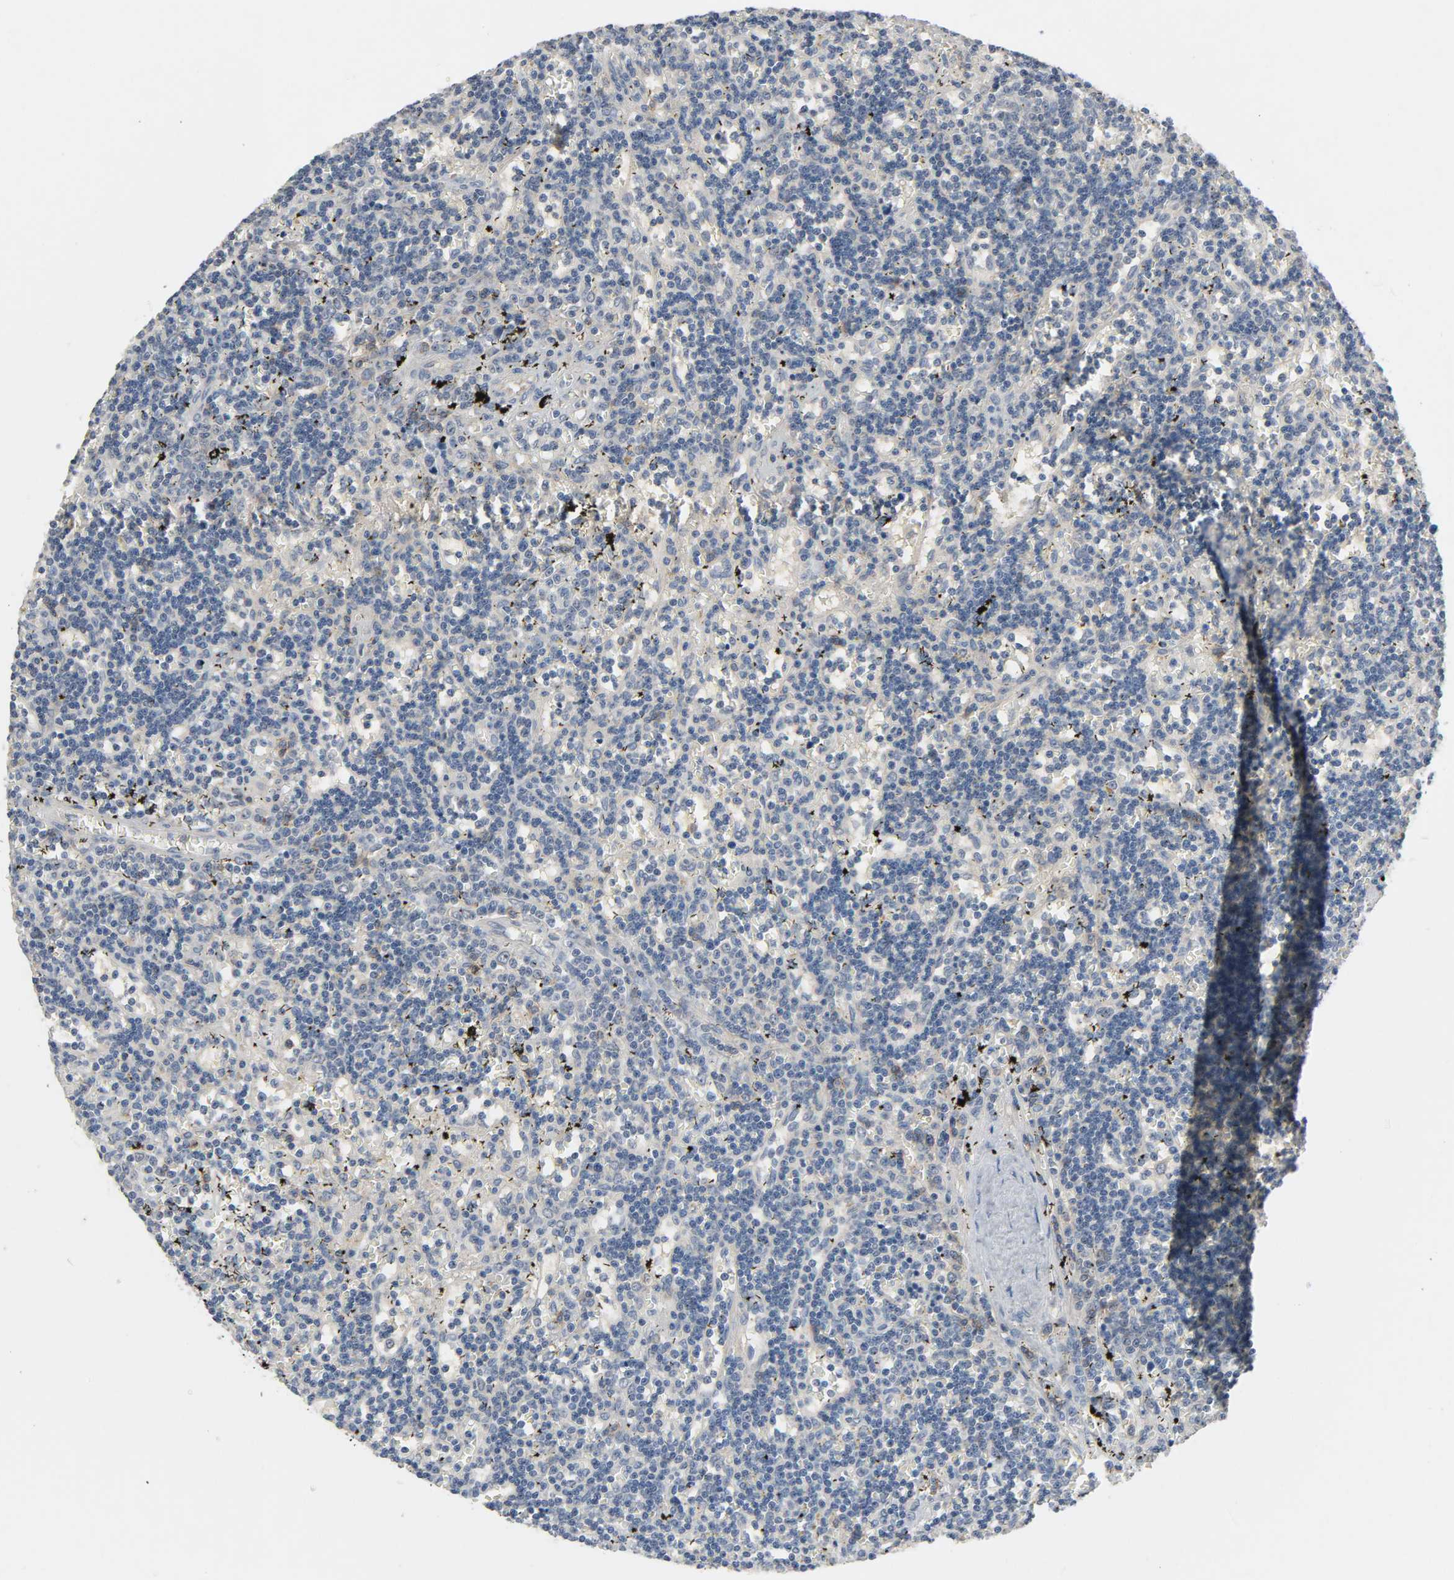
{"staining": {"intensity": "weak", "quantity": "<25%", "location": "cytoplasmic/membranous"}, "tissue": "lymphoma", "cell_type": "Tumor cells", "image_type": "cancer", "snomed": [{"axis": "morphology", "description": "Malignant lymphoma, non-Hodgkin's type, Low grade"}, {"axis": "topography", "description": "Spleen"}], "caption": "IHC of human malignant lymphoma, non-Hodgkin's type (low-grade) exhibits no positivity in tumor cells.", "gene": "CD4", "patient": {"sex": "male", "age": 60}}